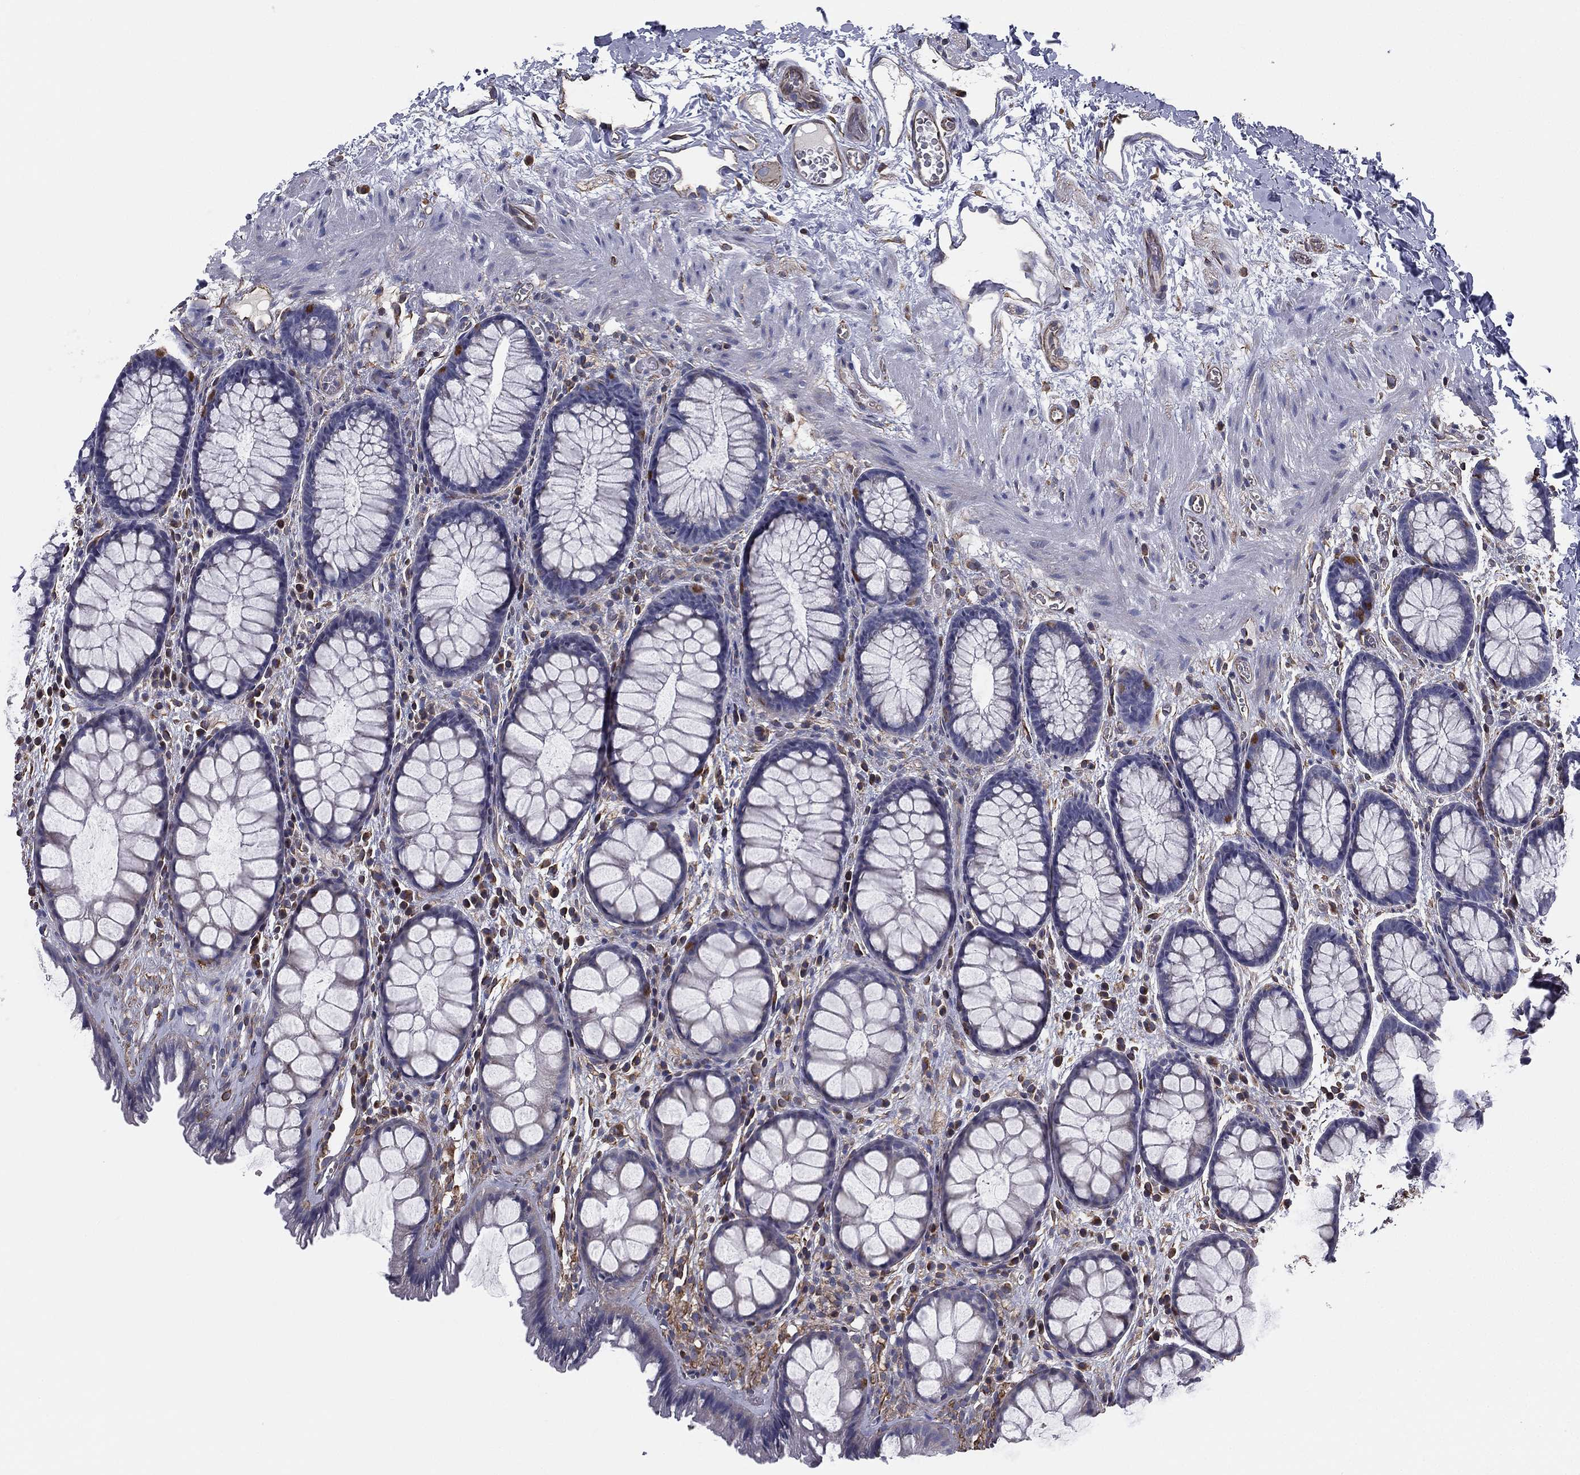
{"staining": {"intensity": "negative", "quantity": "none", "location": "none"}, "tissue": "rectum", "cell_type": "Glandular cells", "image_type": "normal", "snomed": [{"axis": "morphology", "description": "Normal tissue, NOS"}, {"axis": "topography", "description": "Rectum"}], "caption": "Glandular cells show no significant protein expression in benign rectum. Brightfield microscopy of IHC stained with DAB (brown) and hematoxylin (blue), captured at high magnification.", "gene": "SCUBE1", "patient": {"sex": "female", "age": 62}}